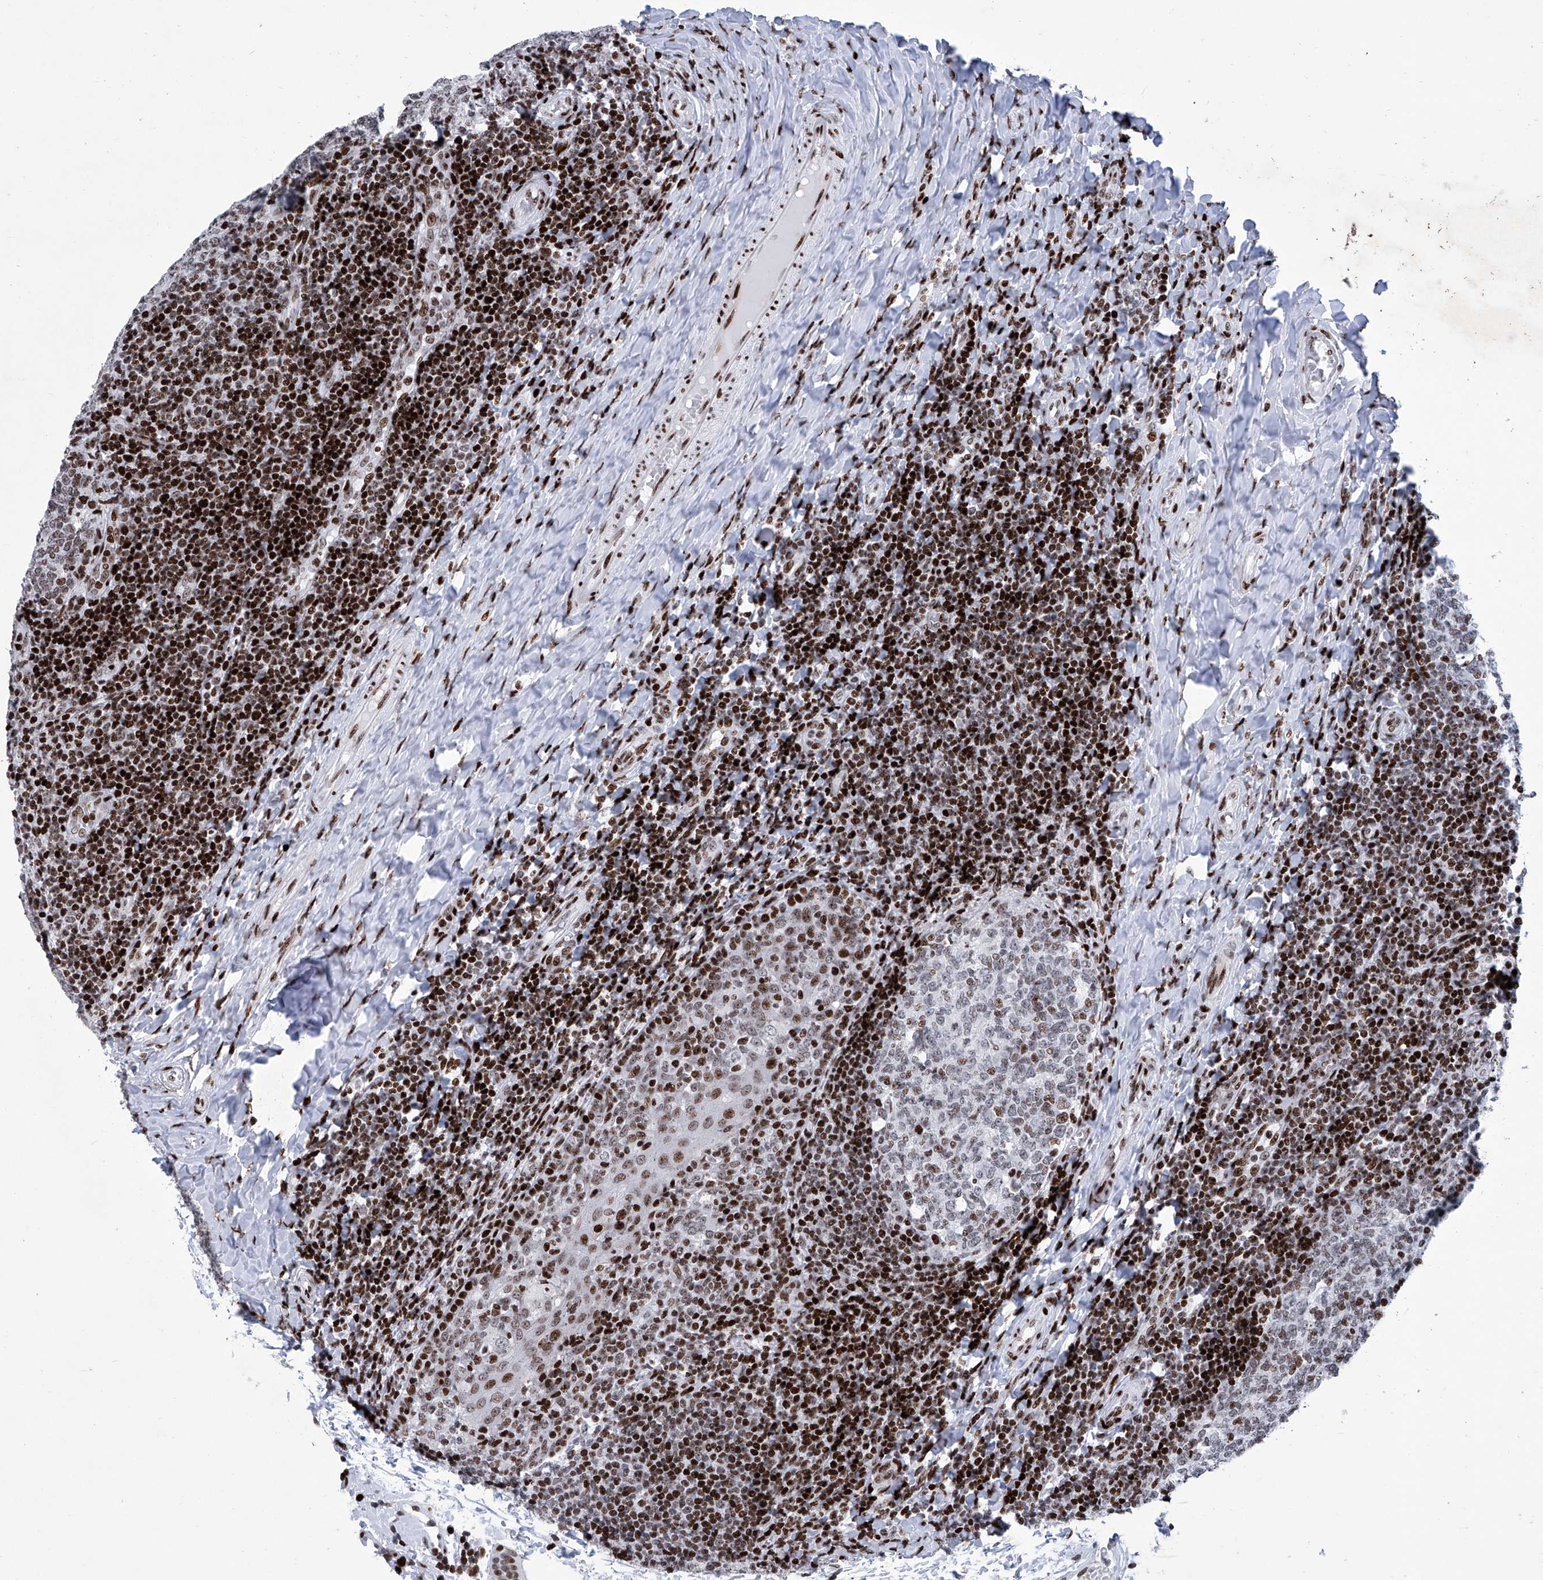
{"staining": {"intensity": "moderate", "quantity": "25%-75%", "location": "nuclear"}, "tissue": "tonsil", "cell_type": "Germinal center cells", "image_type": "normal", "snomed": [{"axis": "morphology", "description": "Normal tissue, NOS"}, {"axis": "topography", "description": "Tonsil"}], "caption": "This is a photomicrograph of IHC staining of benign tonsil, which shows moderate positivity in the nuclear of germinal center cells.", "gene": "HEY2", "patient": {"sex": "female", "age": 19}}